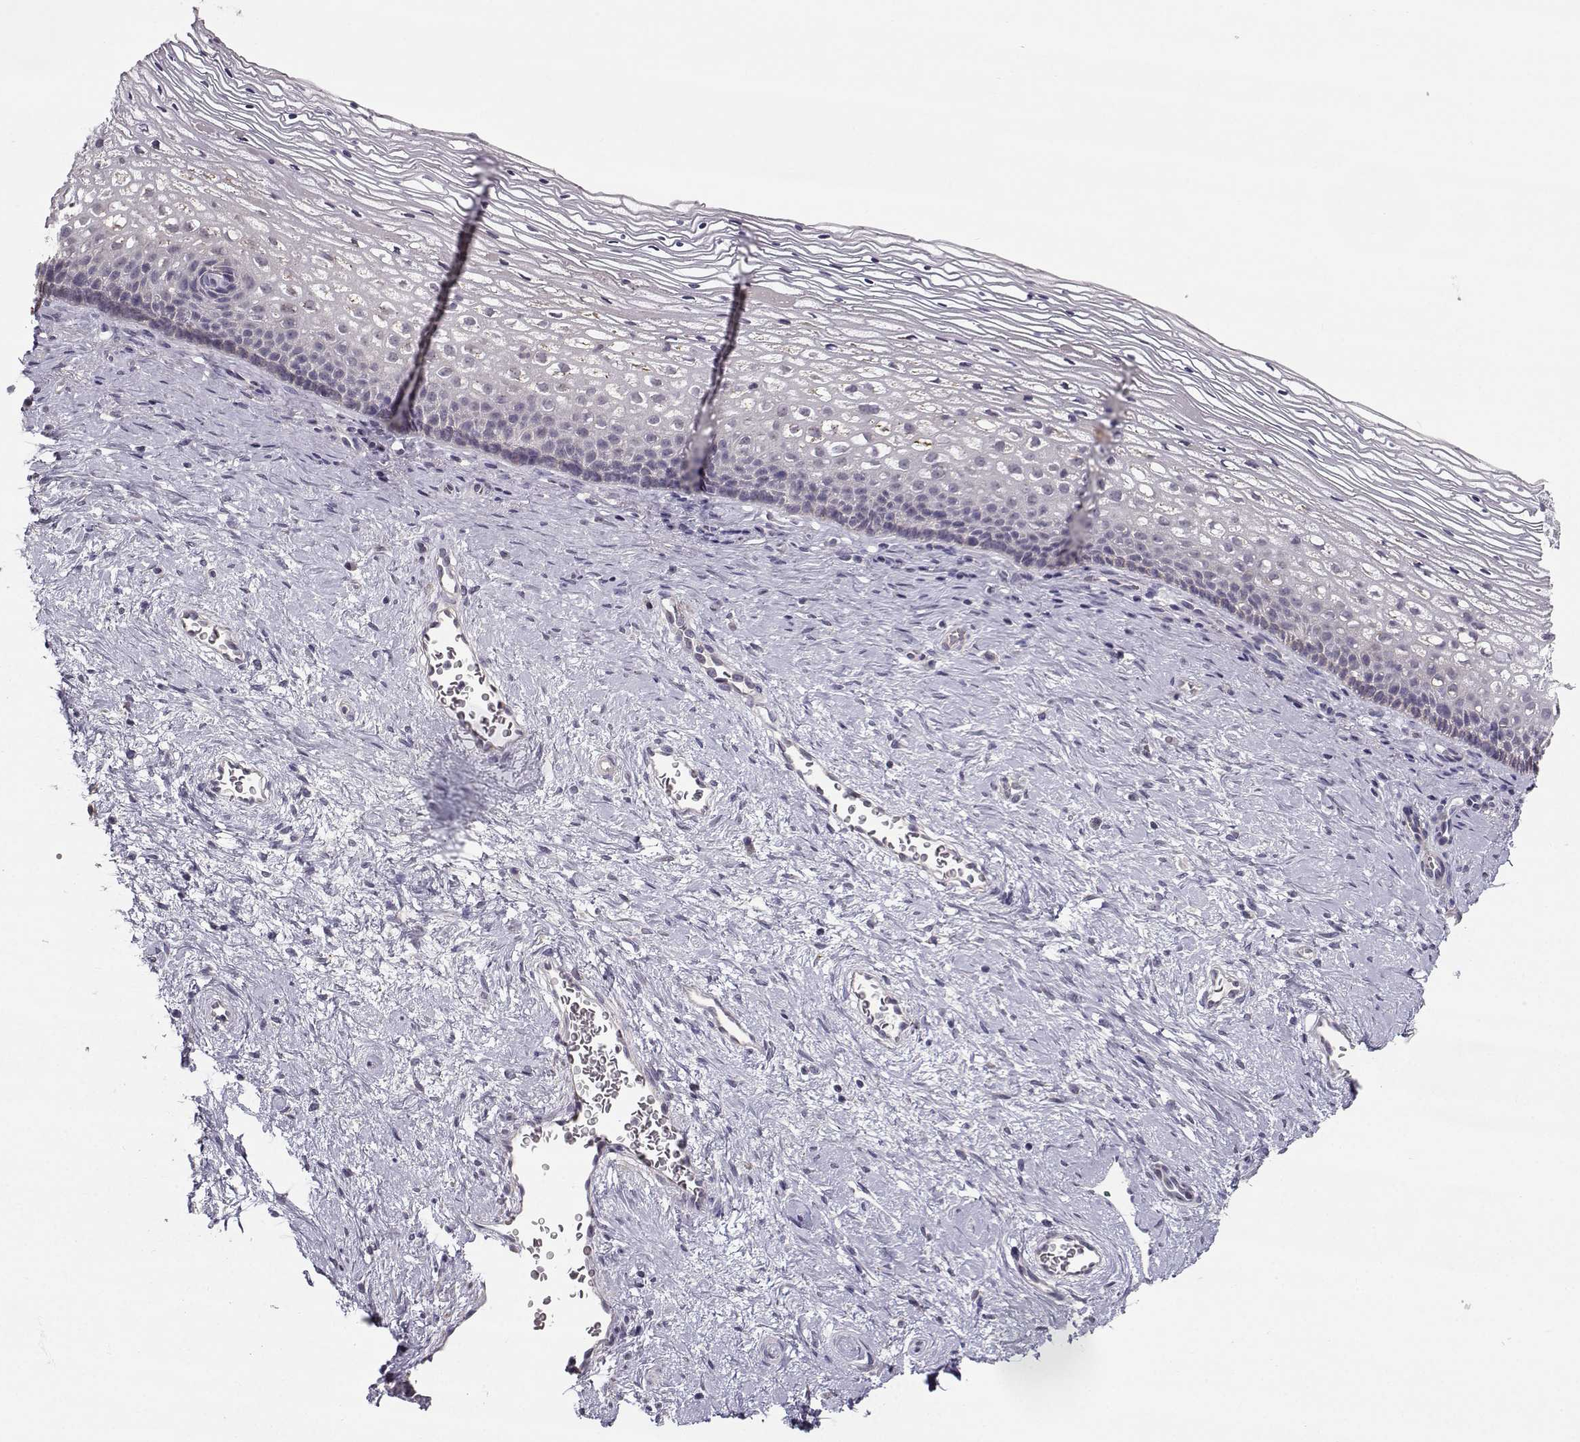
{"staining": {"intensity": "negative", "quantity": "none", "location": "none"}, "tissue": "cervix", "cell_type": "Glandular cells", "image_type": "normal", "snomed": [{"axis": "morphology", "description": "Normal tissue, NOS"}, {"axis": "topography", "description": "Cervix"}], "caption": "An image of human cervix is negative for staining in glandular cells. (Brightfield microscopy of DAB (3,3'-diaminobenzidine) IHC at high magnification).", "gene": "TSPYL5", "patient": {"sex": "female", "age": 34}}